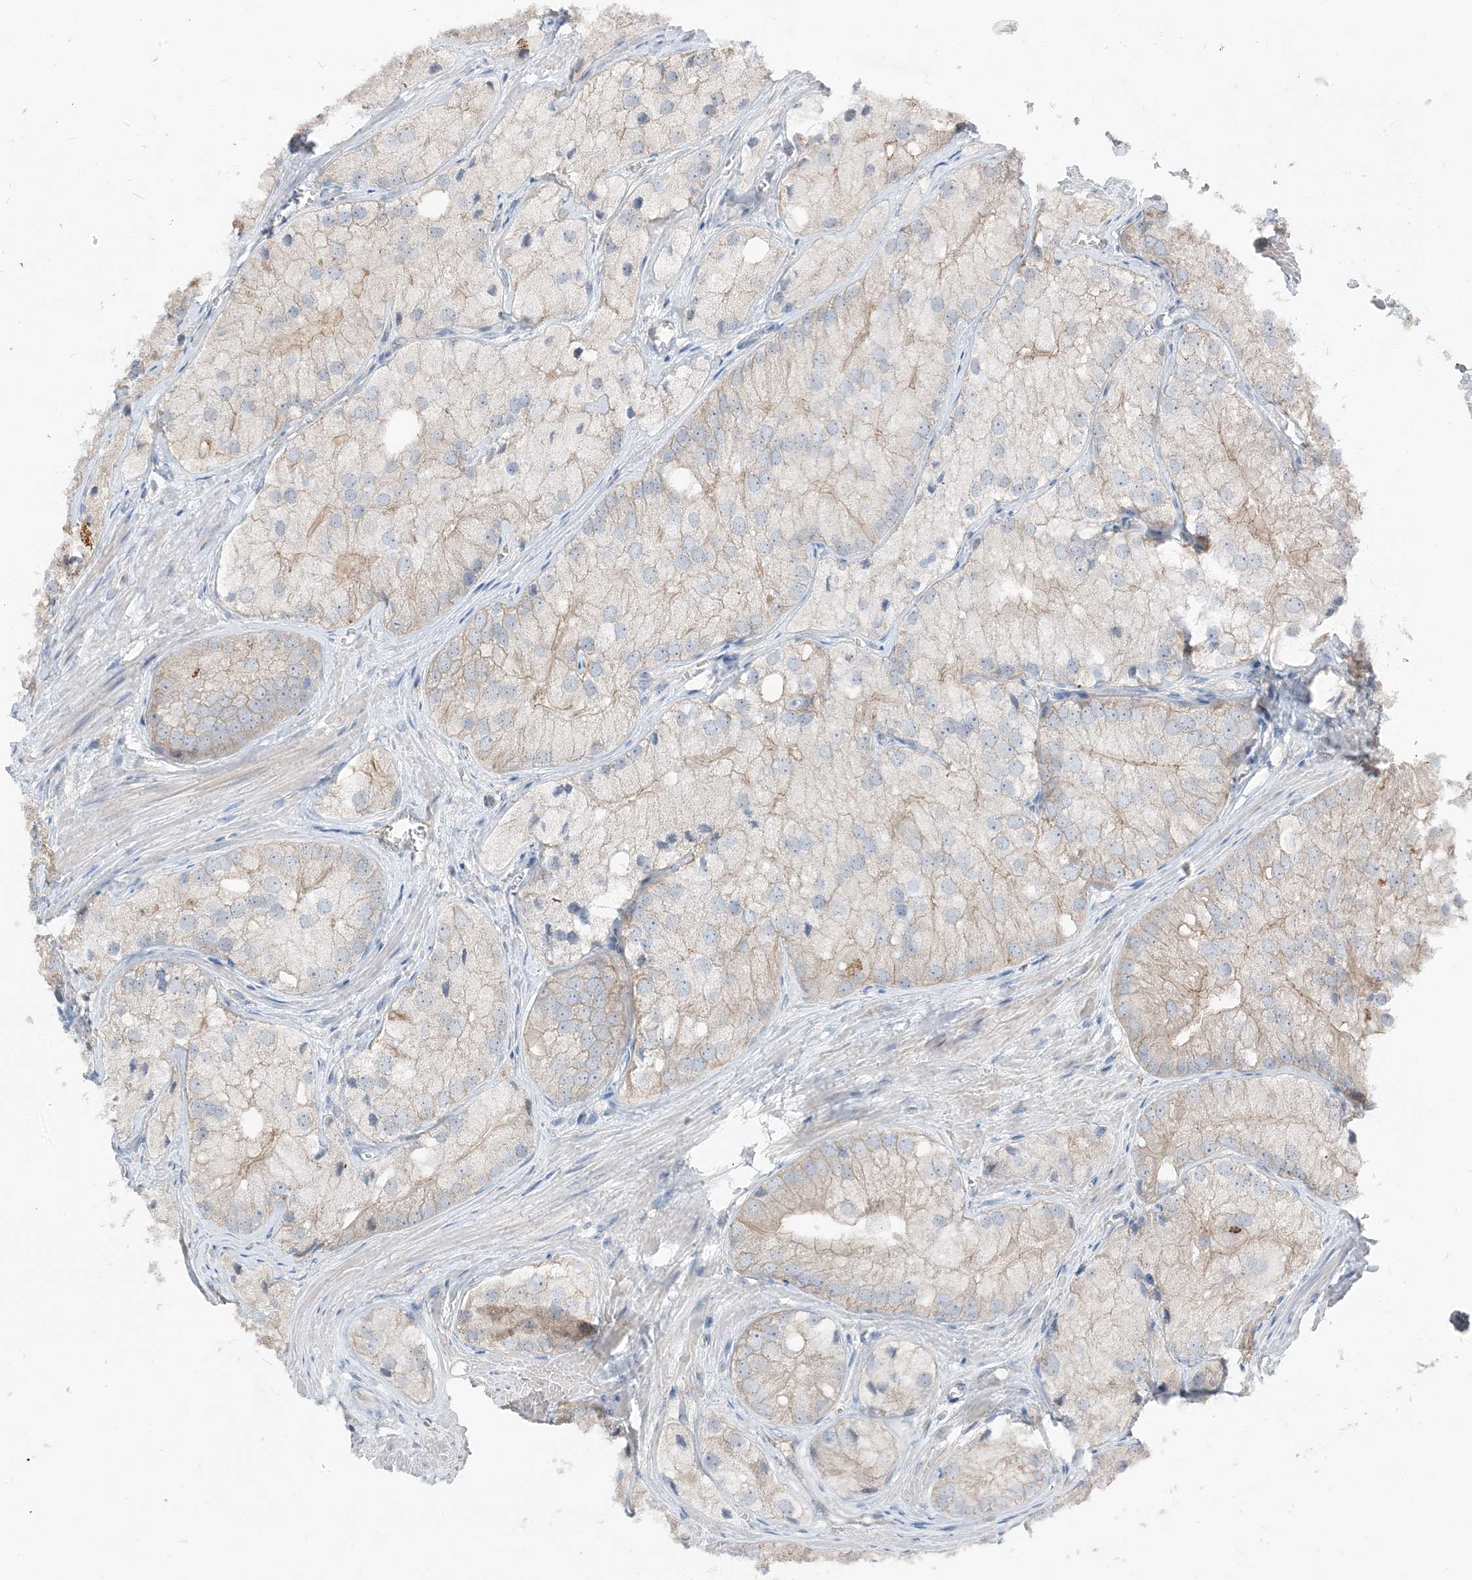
{"staining": {"intensity": "negative", "quantity": "none", "location": "none"}, "tissue": "prostate cancer", "cell_type": "Tumor cells", "image_type": "cancer", "snomed": [{"axis": "morphology", "description": "Adenocarcinoma, Low grade"}, {"axis": "topography", "description": "Prostate"}], "caption": "Human prostate cancer (adenocarcinoma (low-grade)) stained for a protein using immunohistochemistry (IHC) shows no staining in tumor cells.", "gene": "NCOA7", "patient": {"sex": "male", "age": 69}}